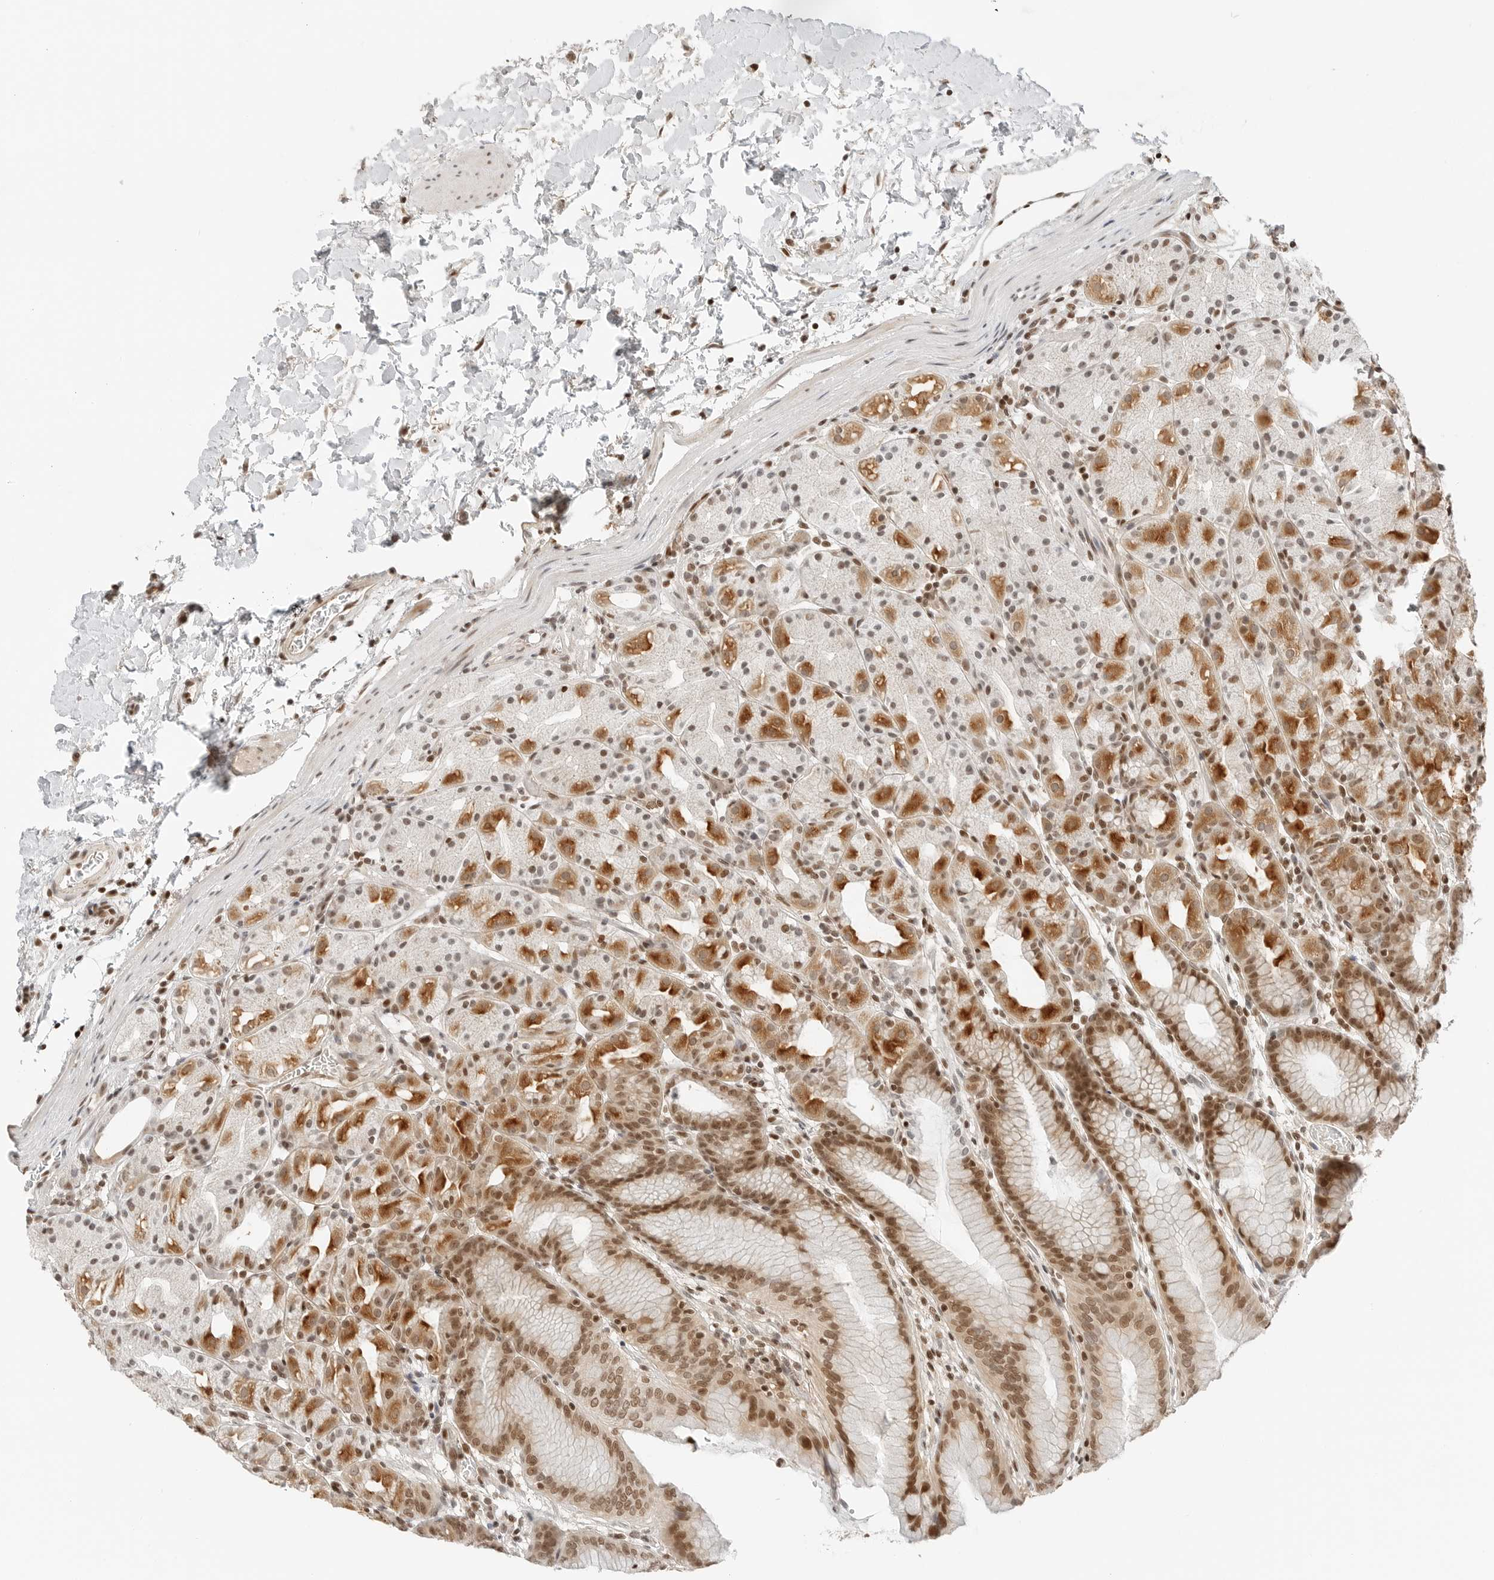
{"staining": {"intensity": "moderate", "quantity": ">75%", "location": "cytoplasmic/membranous,nuclear"}, "tissue": "stomach", "cell_type": "Glandular cells", "image_type": "normal", "snomed": [{"axis": "morphology", "description": "Normal tissue, NOS"}, {"axis": "topography", "description": "Stomach, upper"}], "caption": "Normal stomach was stained to show a protein in brown. There is medium levels of moderate cytoplasmic/membranous,nuclear positivity in about >75% of glandular cells. Ihc stains the protein in brown and the nuclei are stained blue.", "gene": "CRTC2", "patient": {"sex": "male", "age": 48}}